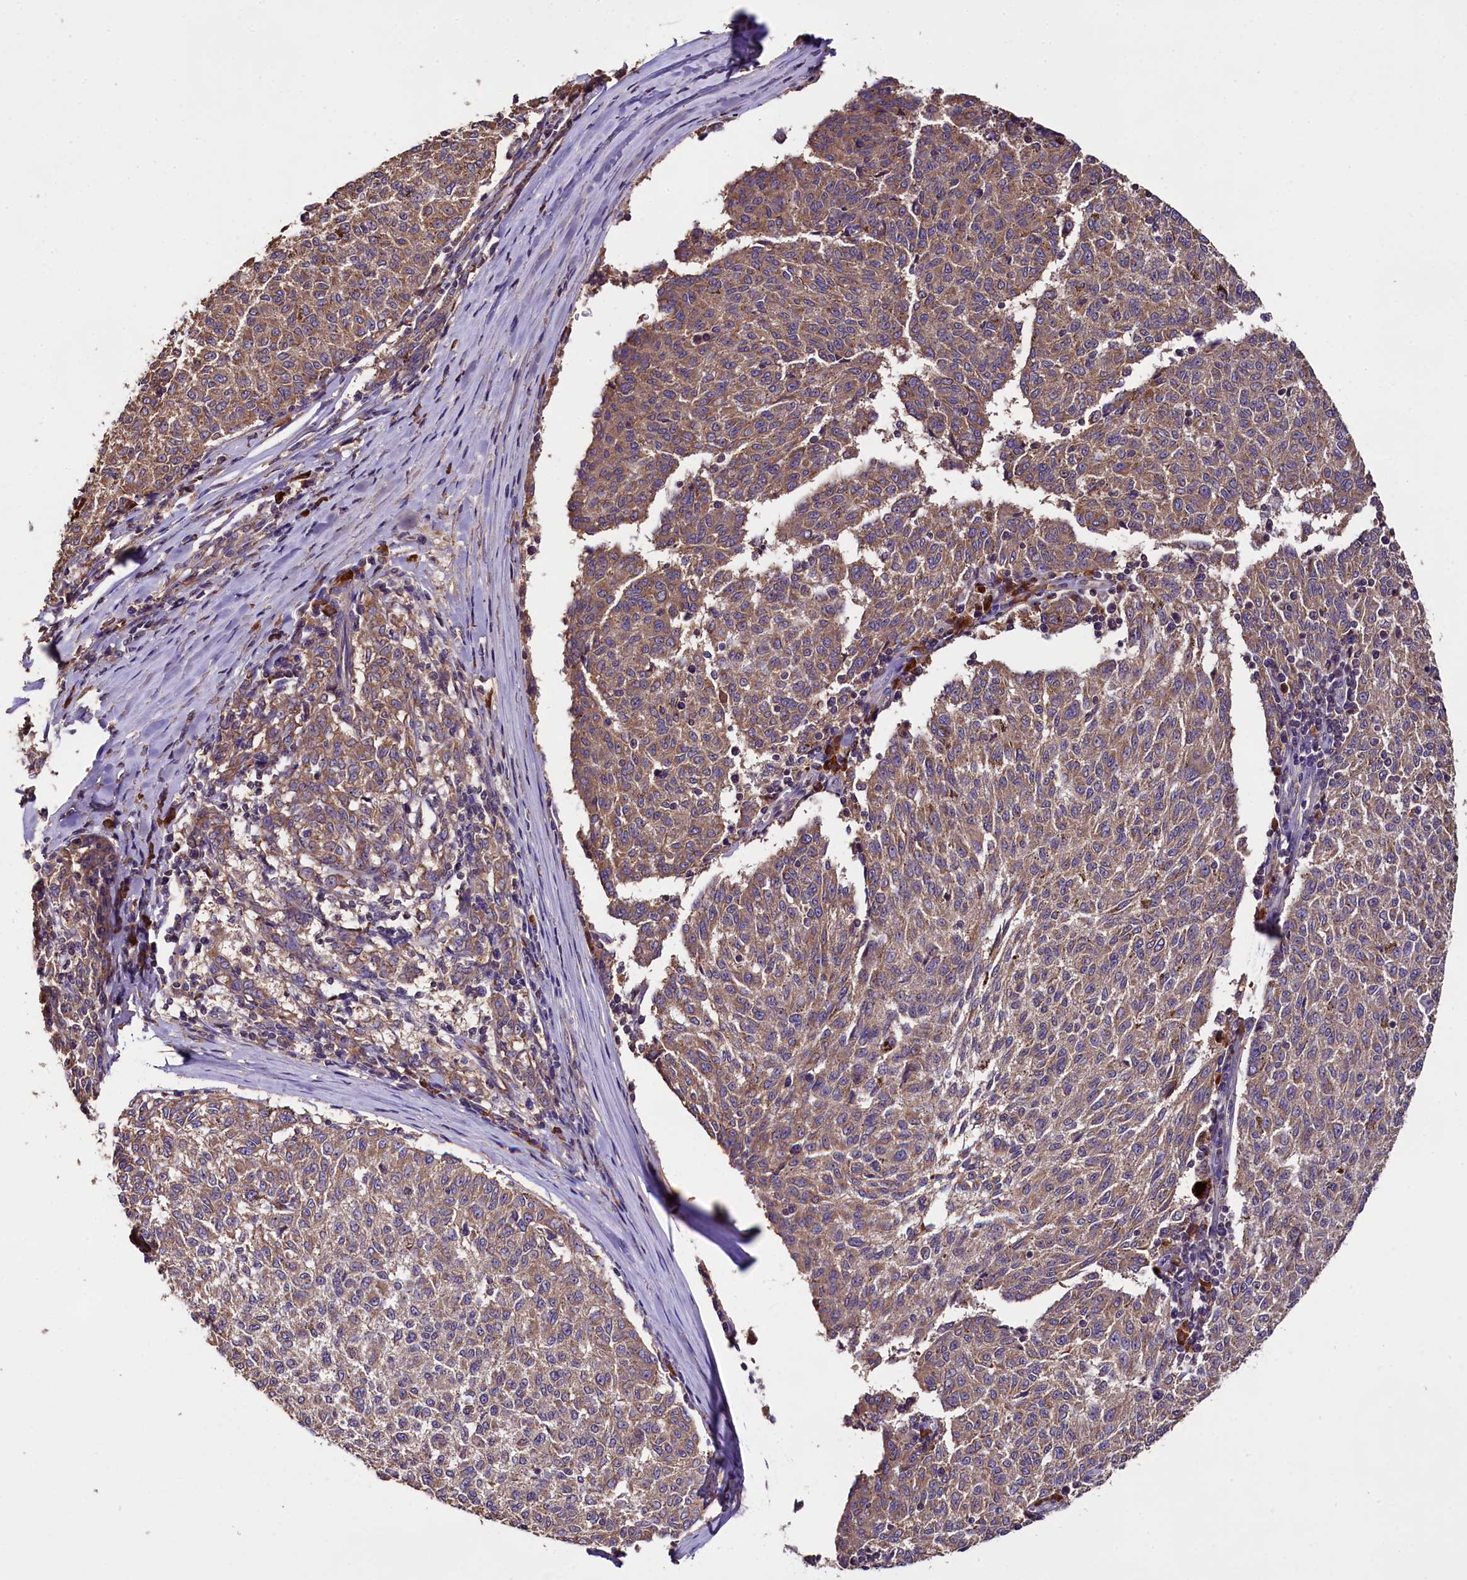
{"staining": {"intensity": "moderate", "quantity": ">75%", "location": "cytoplasmic/membranous"}, "tissue": "melanoma", "cell_type": "Tumor cells", "image_type": "cancer", "snomed": [{"axis": "morphology", "description": "Malignant melanoma, NOS"}, {"axis": "topography", "description": "Skin"}], "caption": "About >75% of tumor cells in human malignant melanoma demonstrate moderate cytoplasmic/membranous protein staining as visualized by brown immunohistochemical staining.", "gene": "ENKD1", "patient": {"sex": "female", "age": 72}}